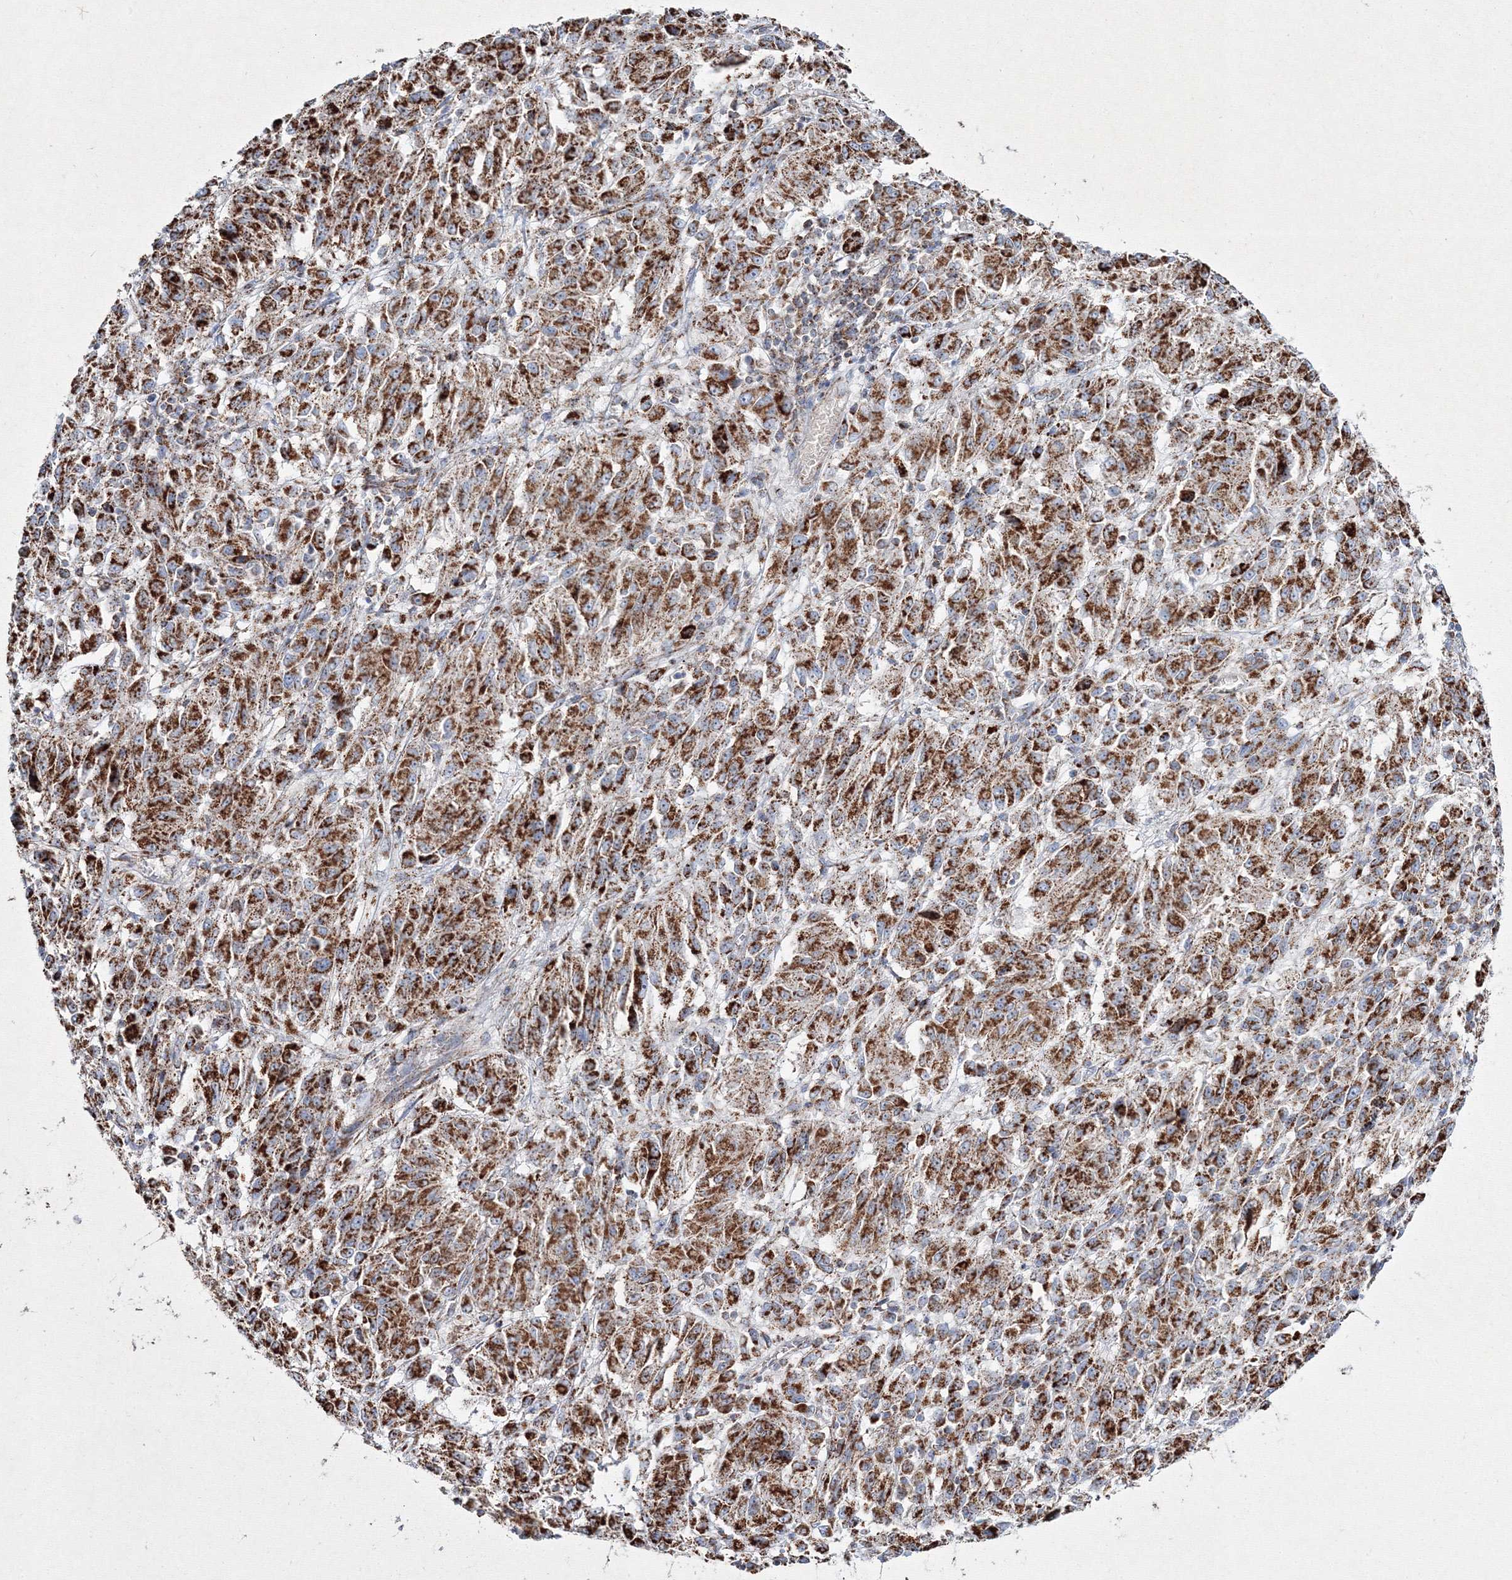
{"staining": {"intensity": "moderate", "quantity": ">75%", "location": "cytoplasmic/membranous"}, "tissue": "melanoma", "cell_type": "Tumor cells", "image_type": "cancer", "snomed": [{"axis": "morphology", "description": "Malignant melanoma, Metastatic site"}, {"axis": "topography", "description": "Lung"}], "caption": "IHC (DAB) staining of melanoma demonstrates moderate cytoplasmic/membranous protein expression in about >75% of tumor cells.", "gene": "IGSF9", "patient": {"sex": "male", "age": 64}}